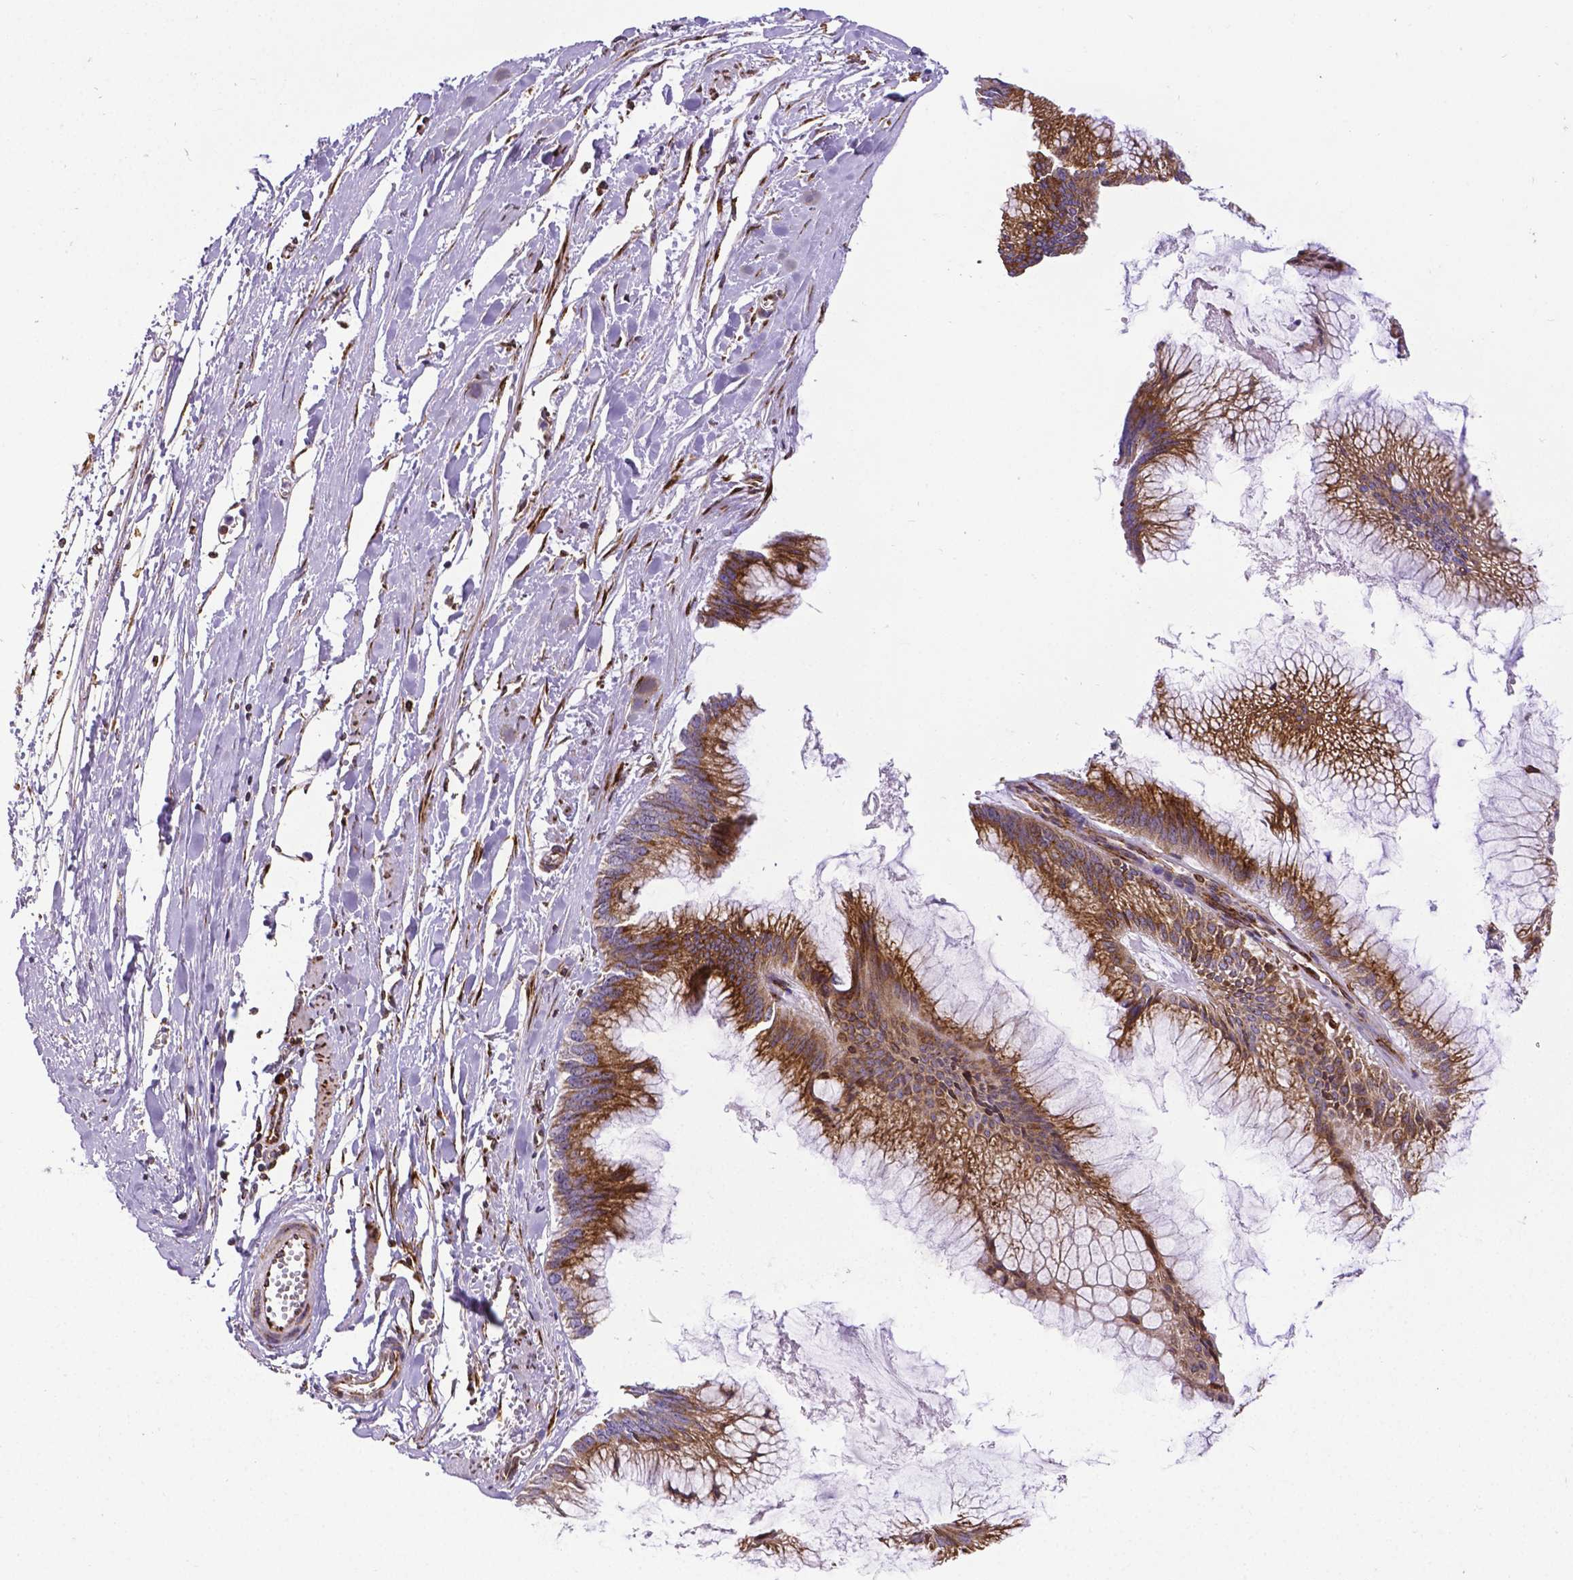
{"staining": {"intensity": "moderate", "quantity": ">75%", "location": "cytoplasmic/membranous"}, "tissue": "ovarian cancer", "cell_type": "Tumor cells", "image_type": "cancer", "snomed": [{"axis": "morphology", "description": "Cystadenocarcinoma, mucinous, NOS"}, {"axis": "topography", "description": "Ovary"}], "caption": "Human ovarian cancer stained for a protein (brown) reveals moderate cytoplasmic/membranous positive positivity in about >75% of tumor cells.", "gene": "MTDH", "patient": {"sex": "female", "age": 44}}